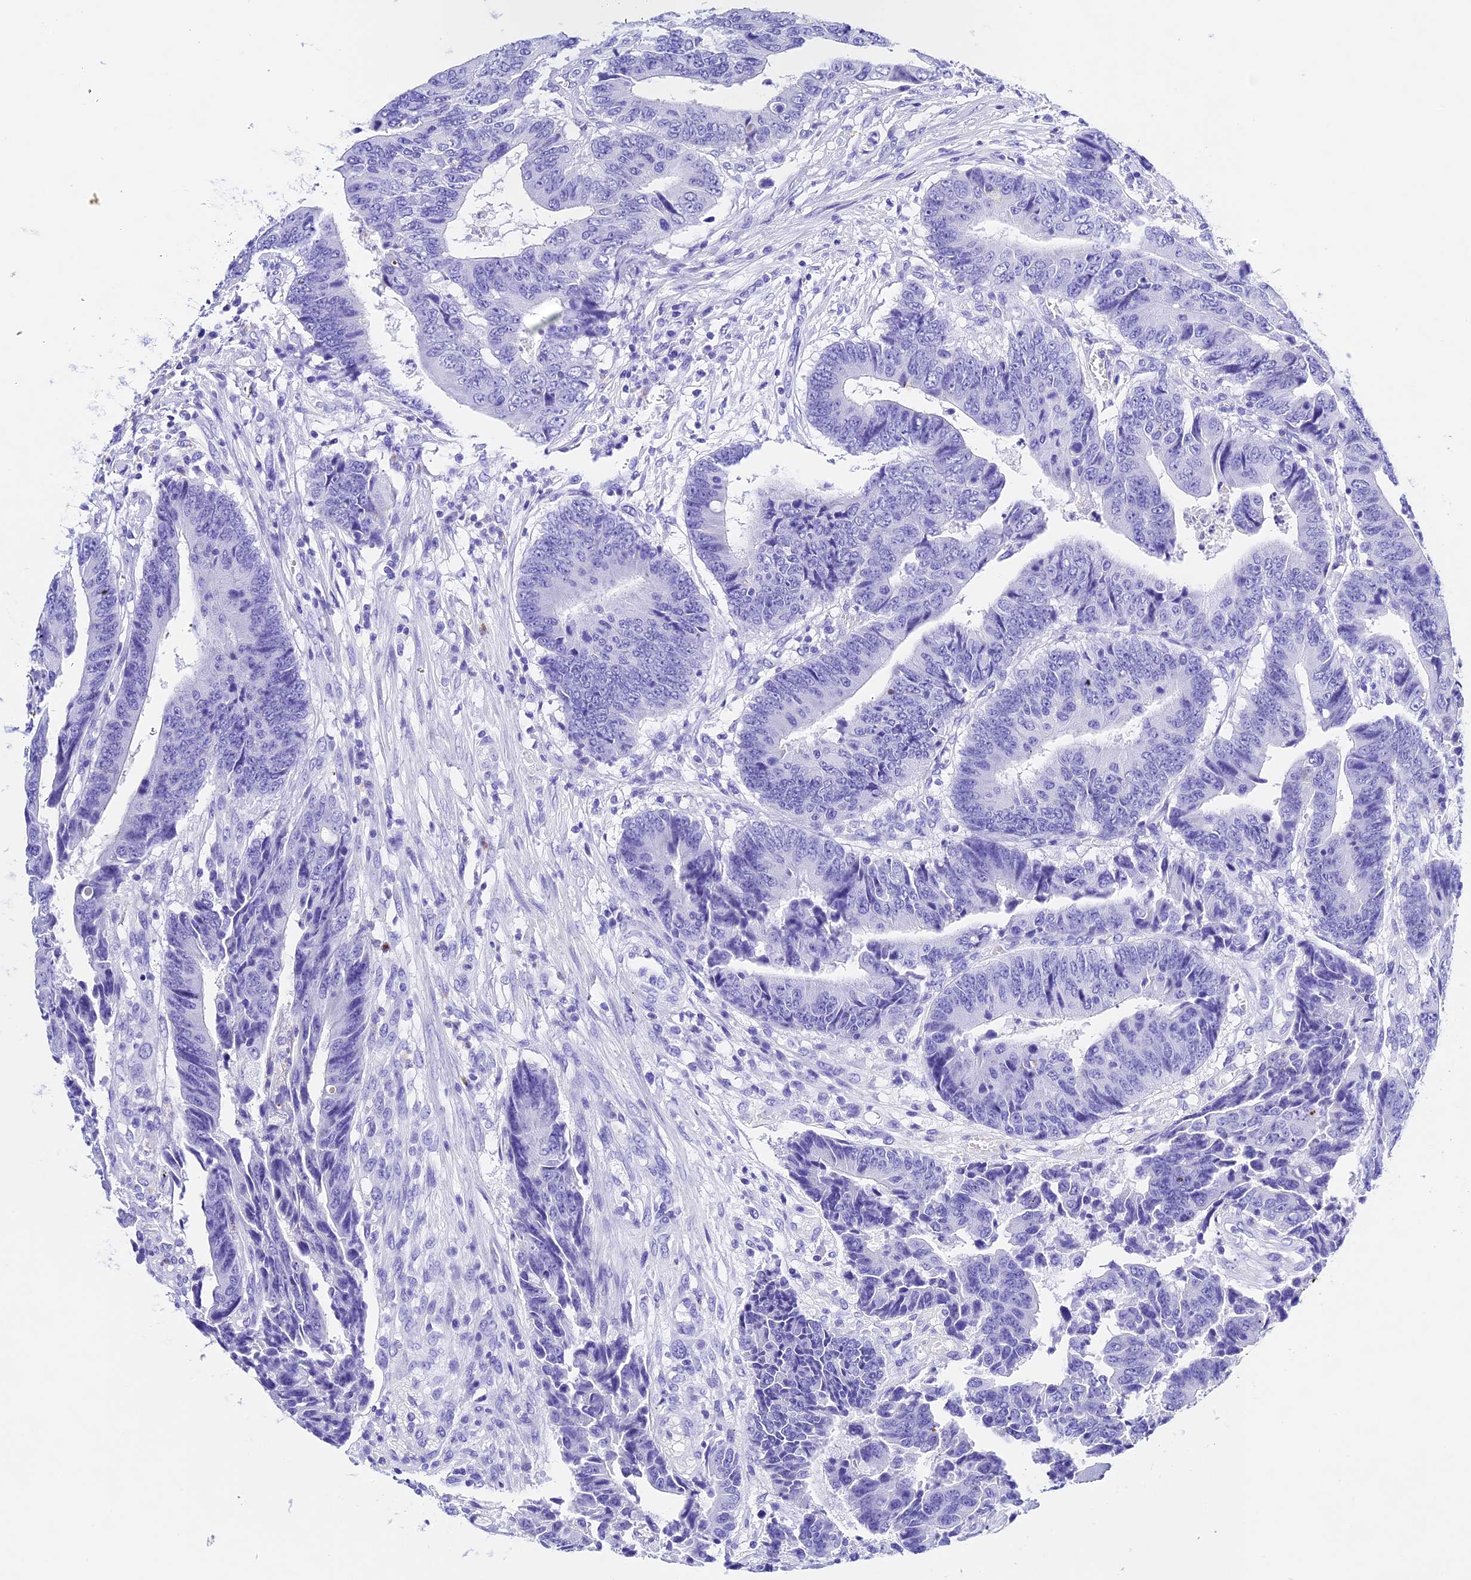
{"staining": {"intensity": "negative", "quantity": "none", "location": "none"}, "tissue": "colorectal cancer", "cell_type": "Tumor cells", "image_type": "cancer", "snomed": [{"axis": "morphology", "description": "Adenocarcinoma, NOS"}, {"axis": "topography", "description": "Rectum"}], "caption": "Immunohistochemistry image of neoplastic tissue: colorectal cancer stained with DAB displays no significant protein positivity in tumor cells.", "gene": "PSG11", "patient": {"sex": "male", "age": 84}}